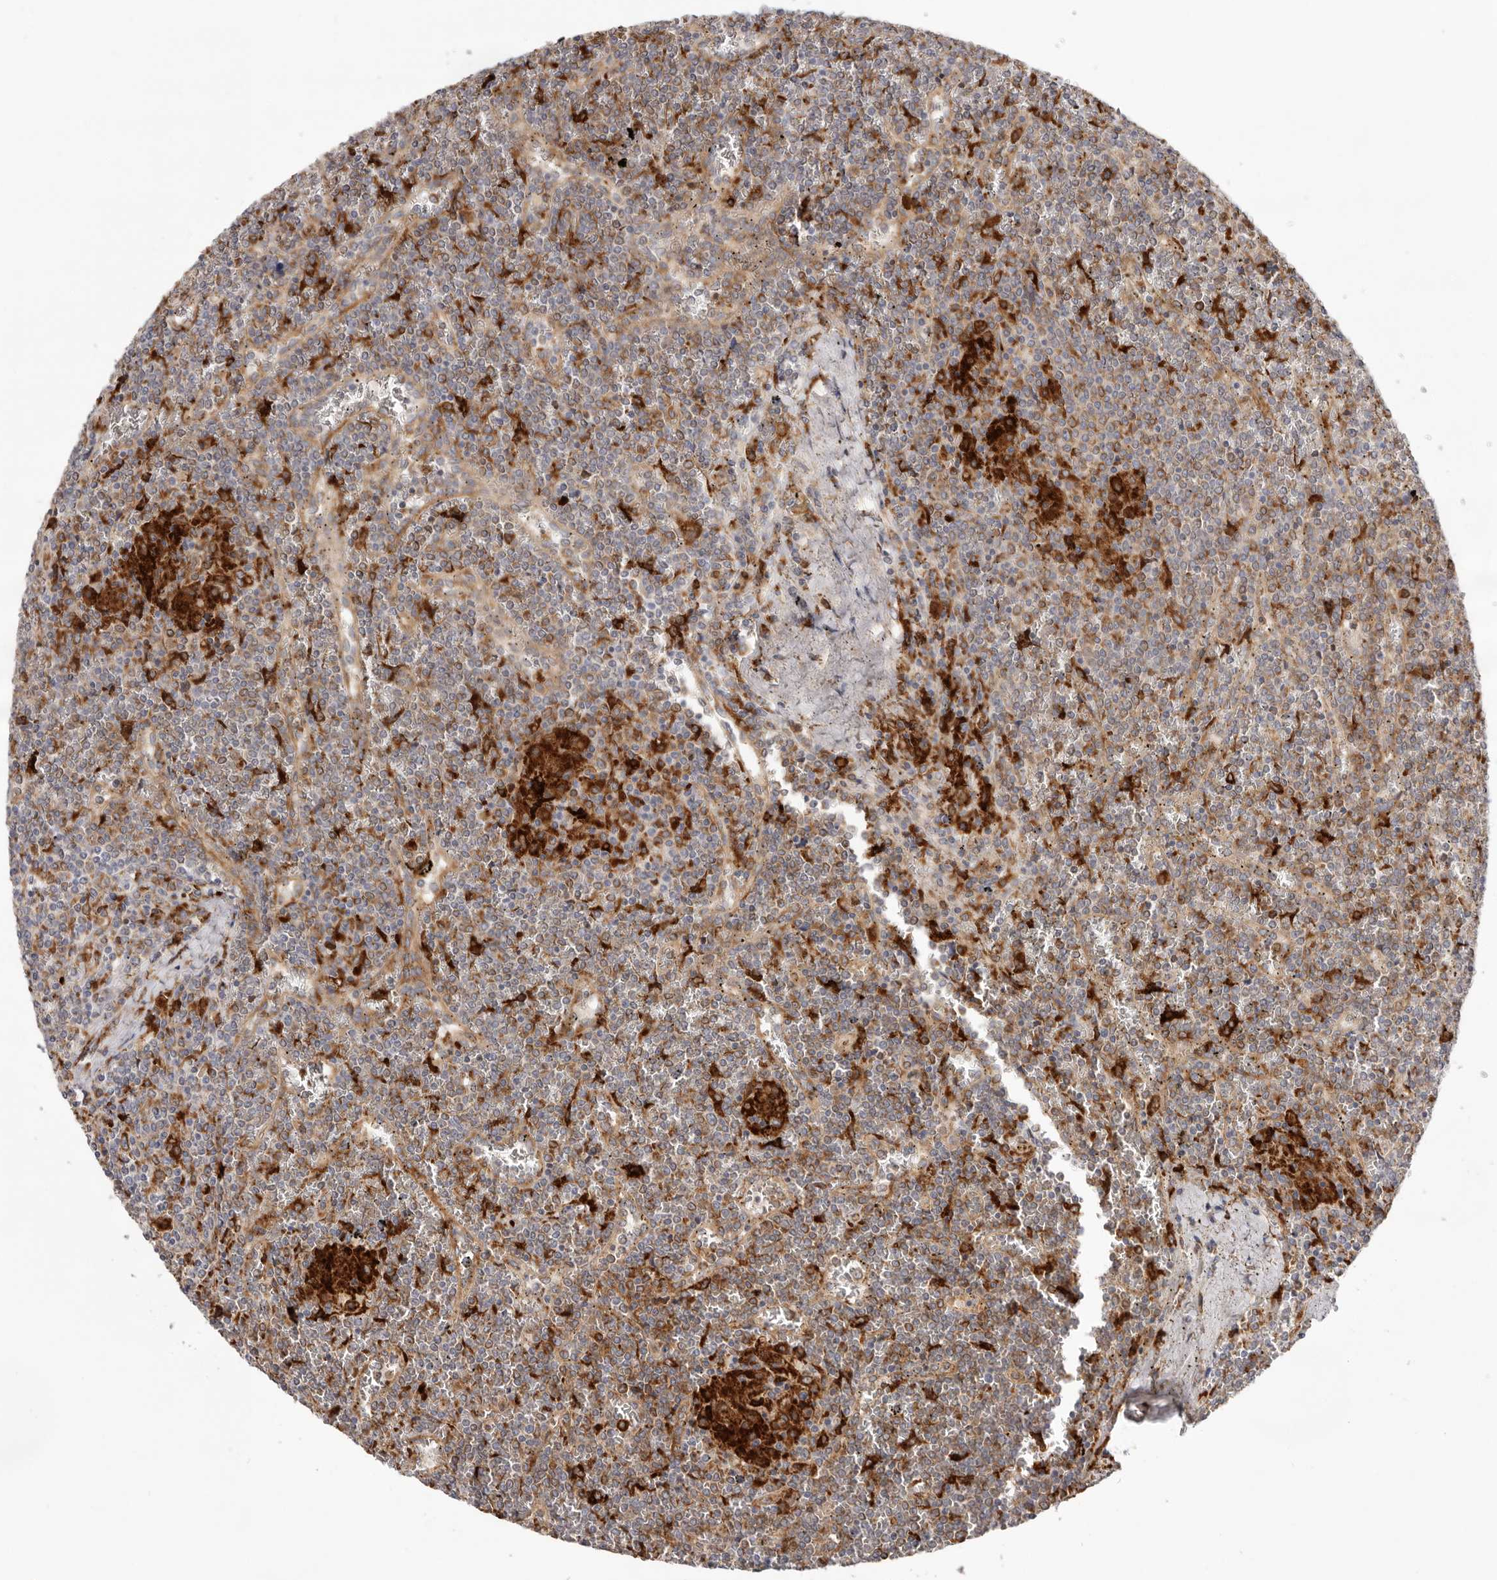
{"staining": {"intensity": "moderate", "quantity": "25%-75%", "location": "cytoplasmic/membranous"}, "tissue": "lymphoma", "cell_type": "Tumor cells", "image_type": "cancer", "snomed": [{"axis": "morphology", "description": "Malignant lymphoma, non-Hodgkin's type, Low grade"}, {"axis": "topography", "description": "Spleen"}], "caption": "Human malignant lymphoma, non-Hodgkin's type (low-grade) stained with a brown dye reveals moderate cytoplasmic/membranous positive positivity in about 25%-75% of tumor cells.", "gene": "GRN", "patient": {"sex": "female", "age": 19}}